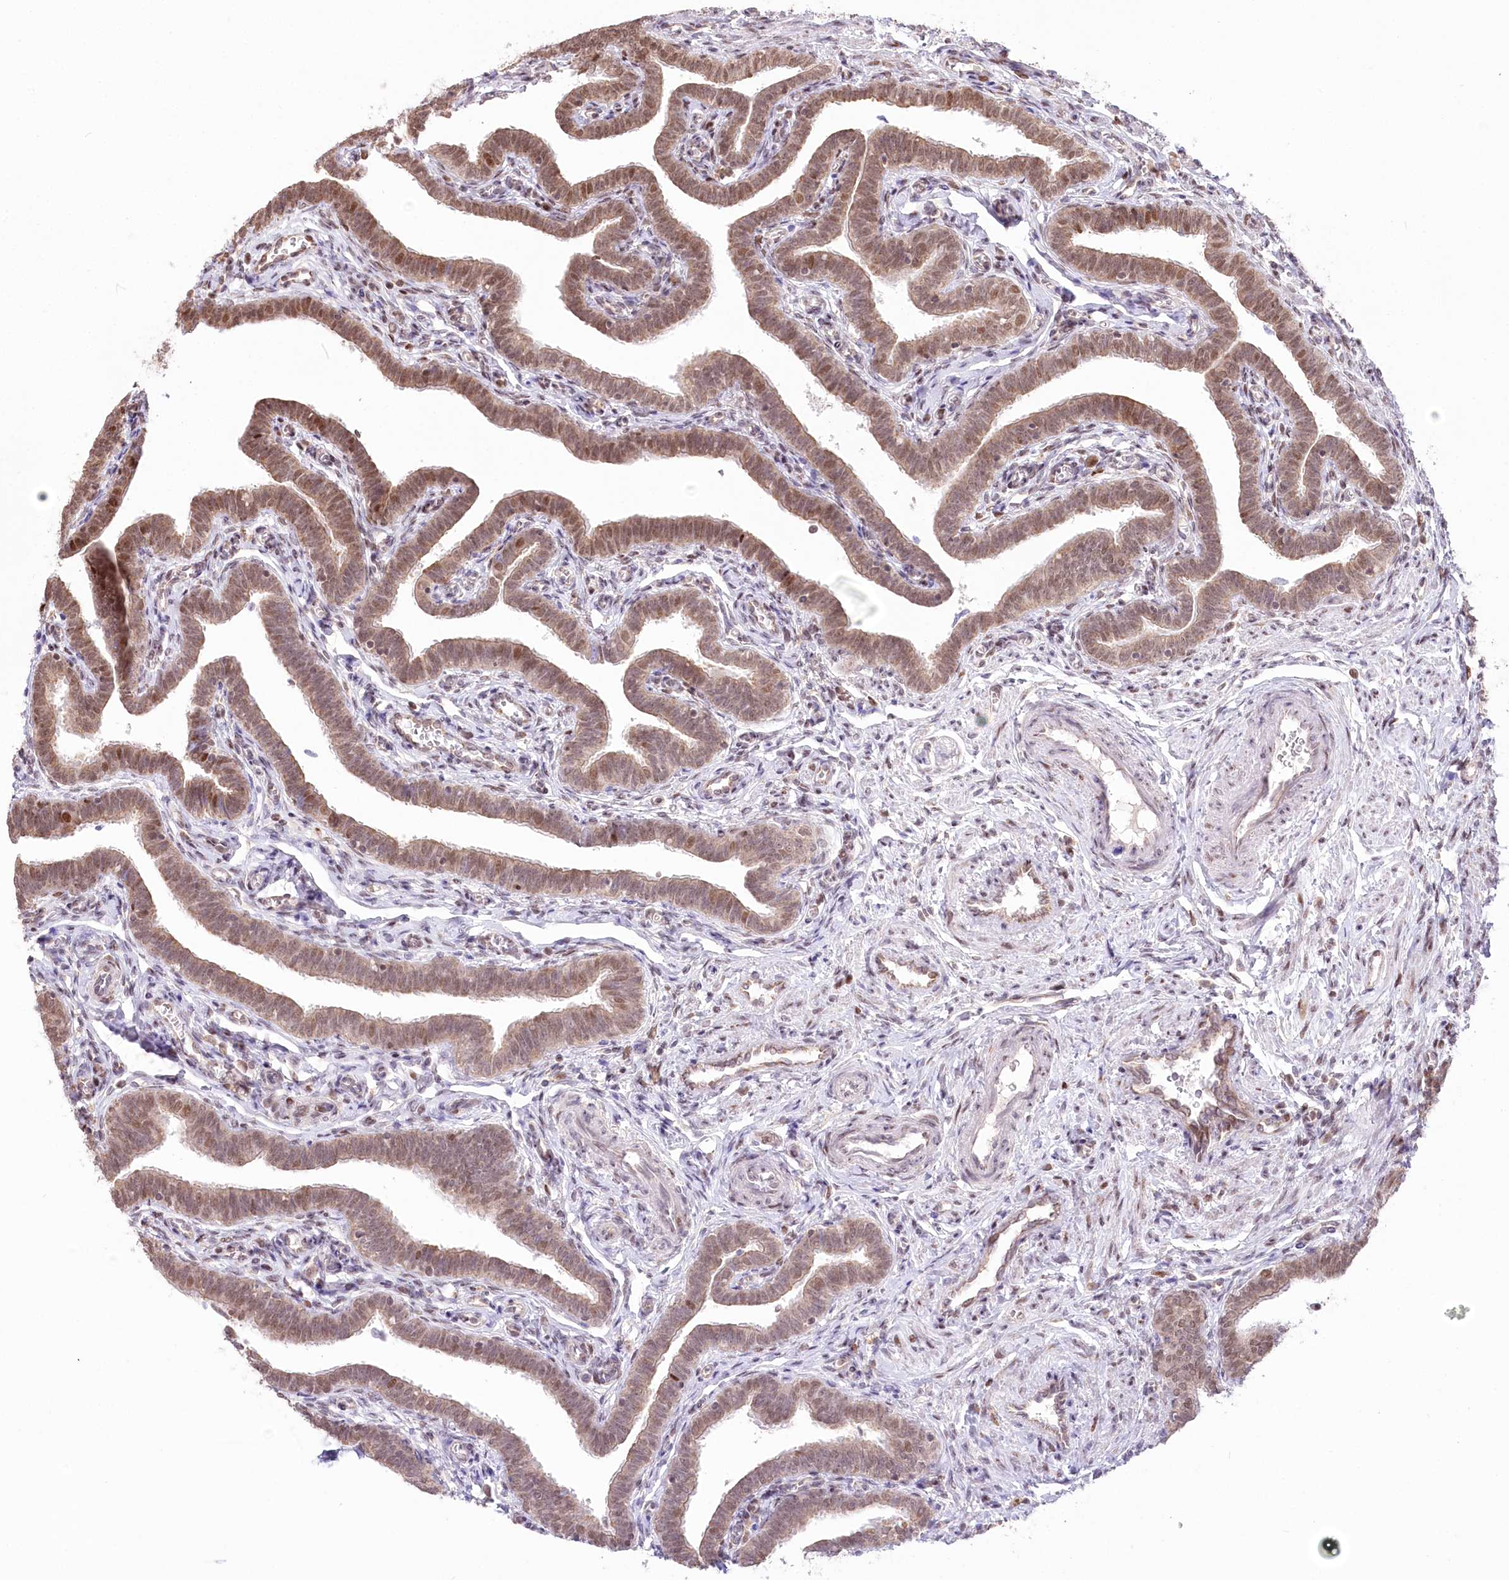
{"staining": {"intensity": "moderate", "quantity": ">75%", "location": "cytoplasmic/membranous,nuclear"}, "tissue": "fallopian tube", "cell_type": "Glandular cells", "image_type": "normal", "snomed": [{"axis": "morphology", "description": "Normal tissue, NOS"}, {"axis": "topography", "description": "Fallopian tube"}], "caption": "High-magnification brightfield microscopy of normal fallopian tube stained with DAB (3,3'-diaminobenzidine) (brown) and counterstained with hematoxylin (blue). glandular cells exhibit moderate cytoplasmic/membranous,nuclear staining is seen in approximately>75% of cells.", "gene": "PYURF", "patient": {"sex": "female", "age": 36}}